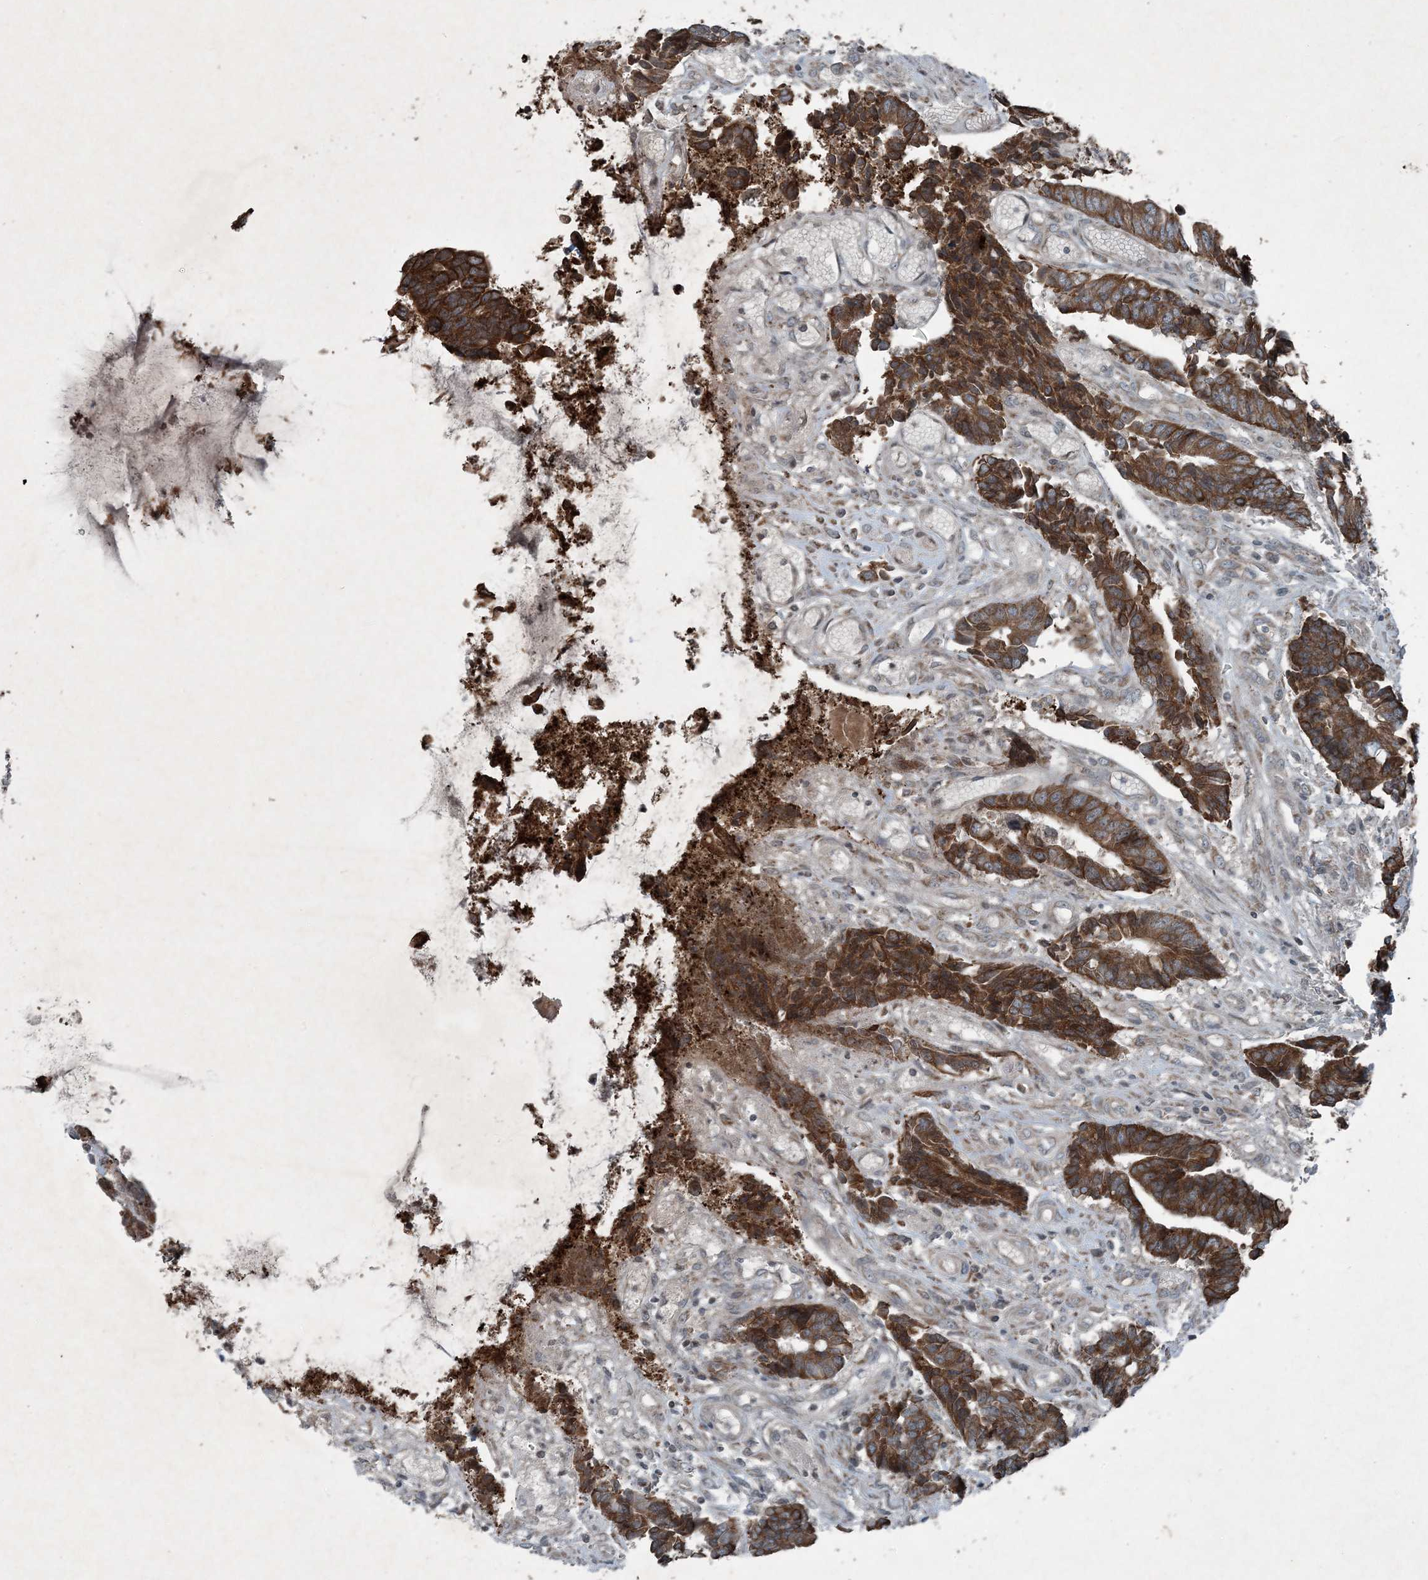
{"staining": {"intensity": "strong", "quantity": ">75%", "location": "cytoplasmic/membranous"}, "tissue": "colorectal cancer", "cell_type": "Tumor cells", "image_type": "cancer", "snomed": [{"axis": "morphology", "description": "Adenocarcinoma, NOS"}, {"axis": "topography", "description": "Rectum"}], "caption": "Adenocarcinoma (colorectal) stained with a protein marker displays strong staining in tumor cells.", "gene": "PC", "patient": {"sex": "male", "age": 84}}